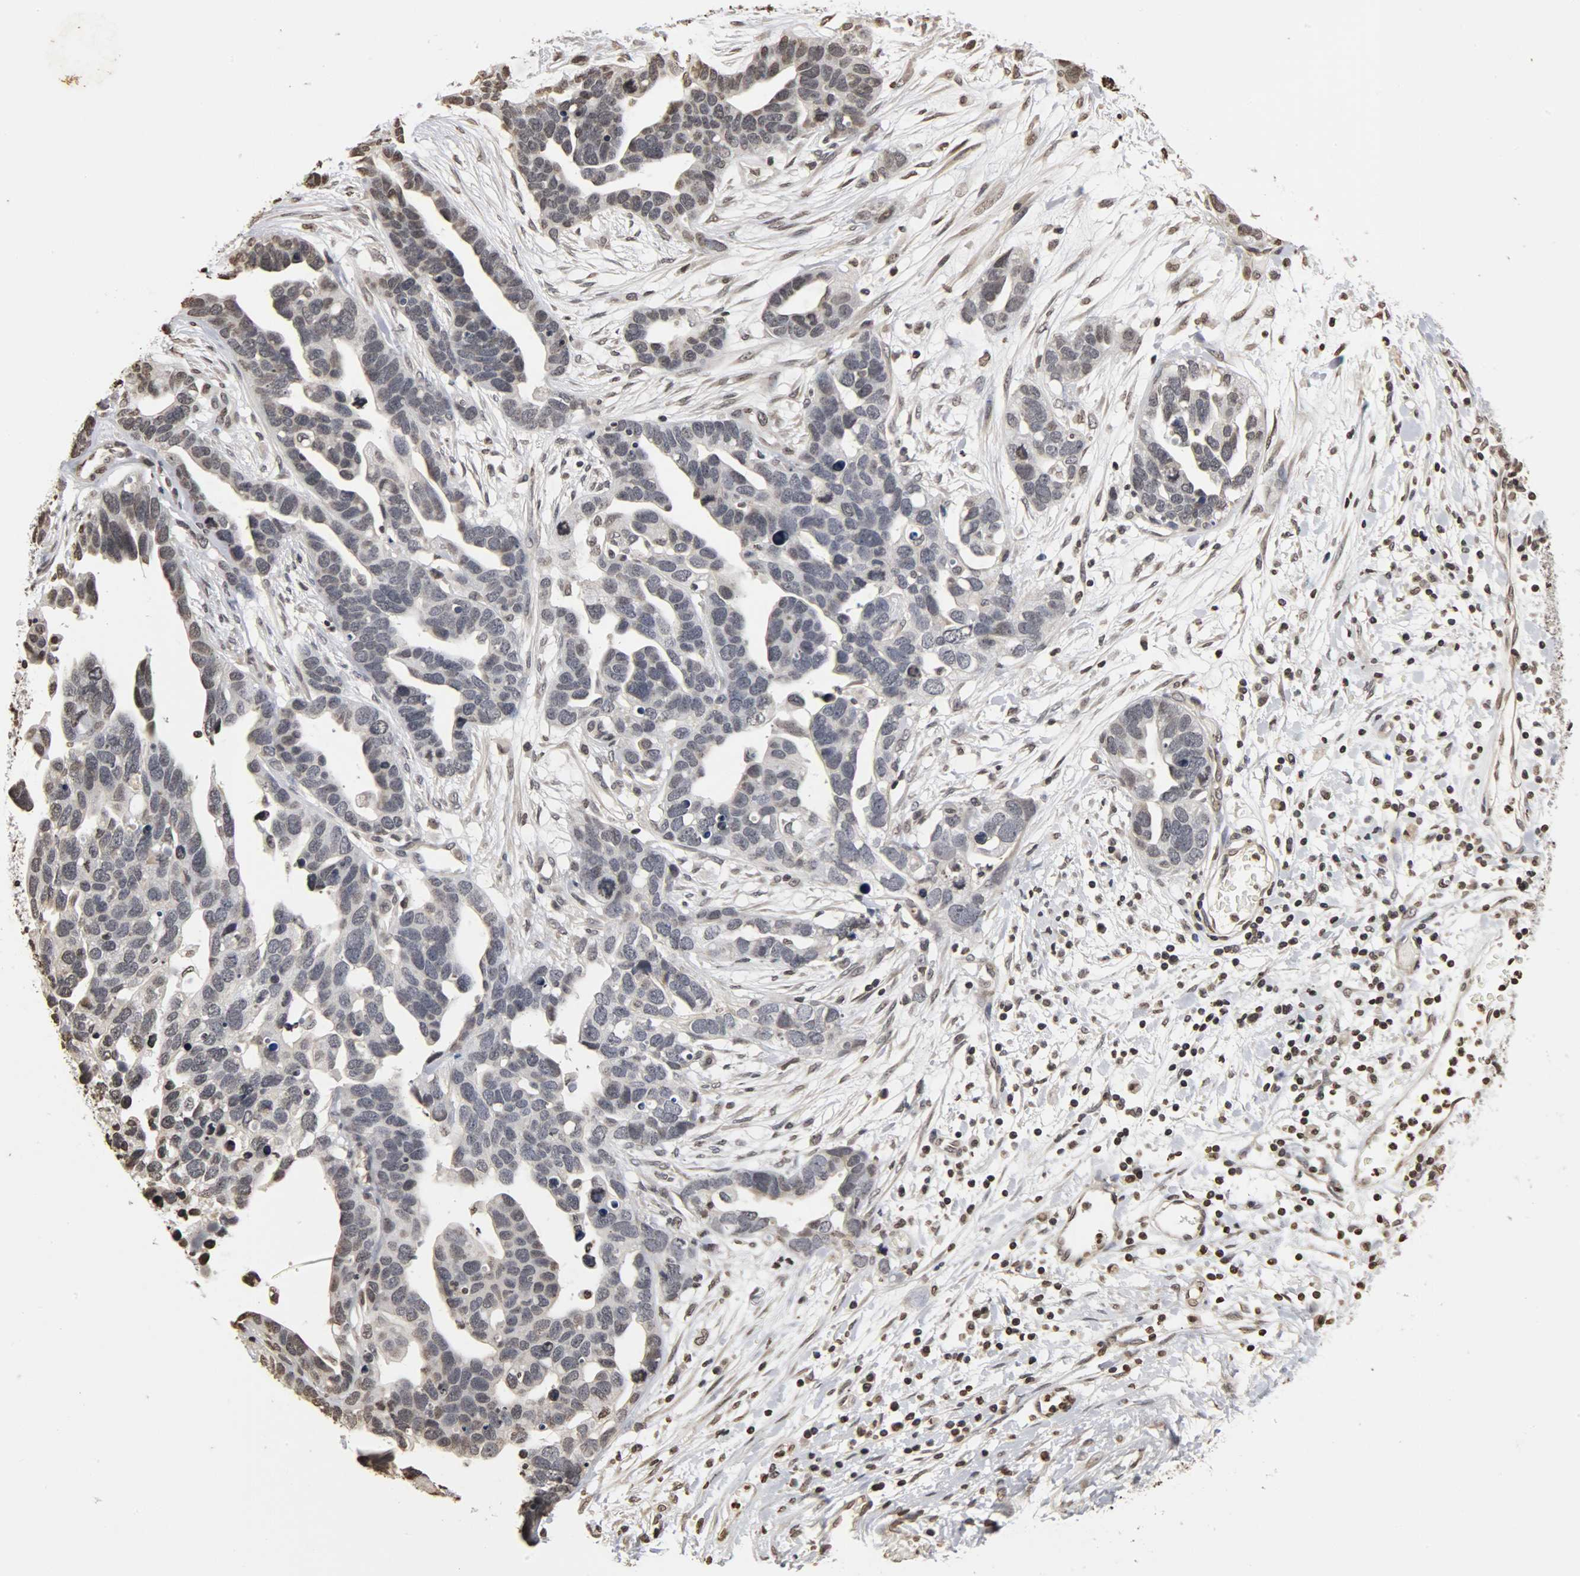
{"staining": {"intensity": "weak", "quantity": "<25%", "location": "nuclear"}, "tissue": "ovarian cancer", "cell_type": "Tumor cells", "image_type": "cancer", "snomed": [{"axis": "morphology", "description": "Cystadenocarcinoma, serous, NOS"}, {"axis": "topography", "description": "Ovary"}], "caption": "This histopathology image is of ovarian cancer (serous cystadenocarcinoma) stained with immunohistochemistry to label a protein in brown with the nuclei are counter-stained blue. There is no positivity in tumor cells.", "gene": "ERCC2", "patient": {"sex": "female", "age": 54}}